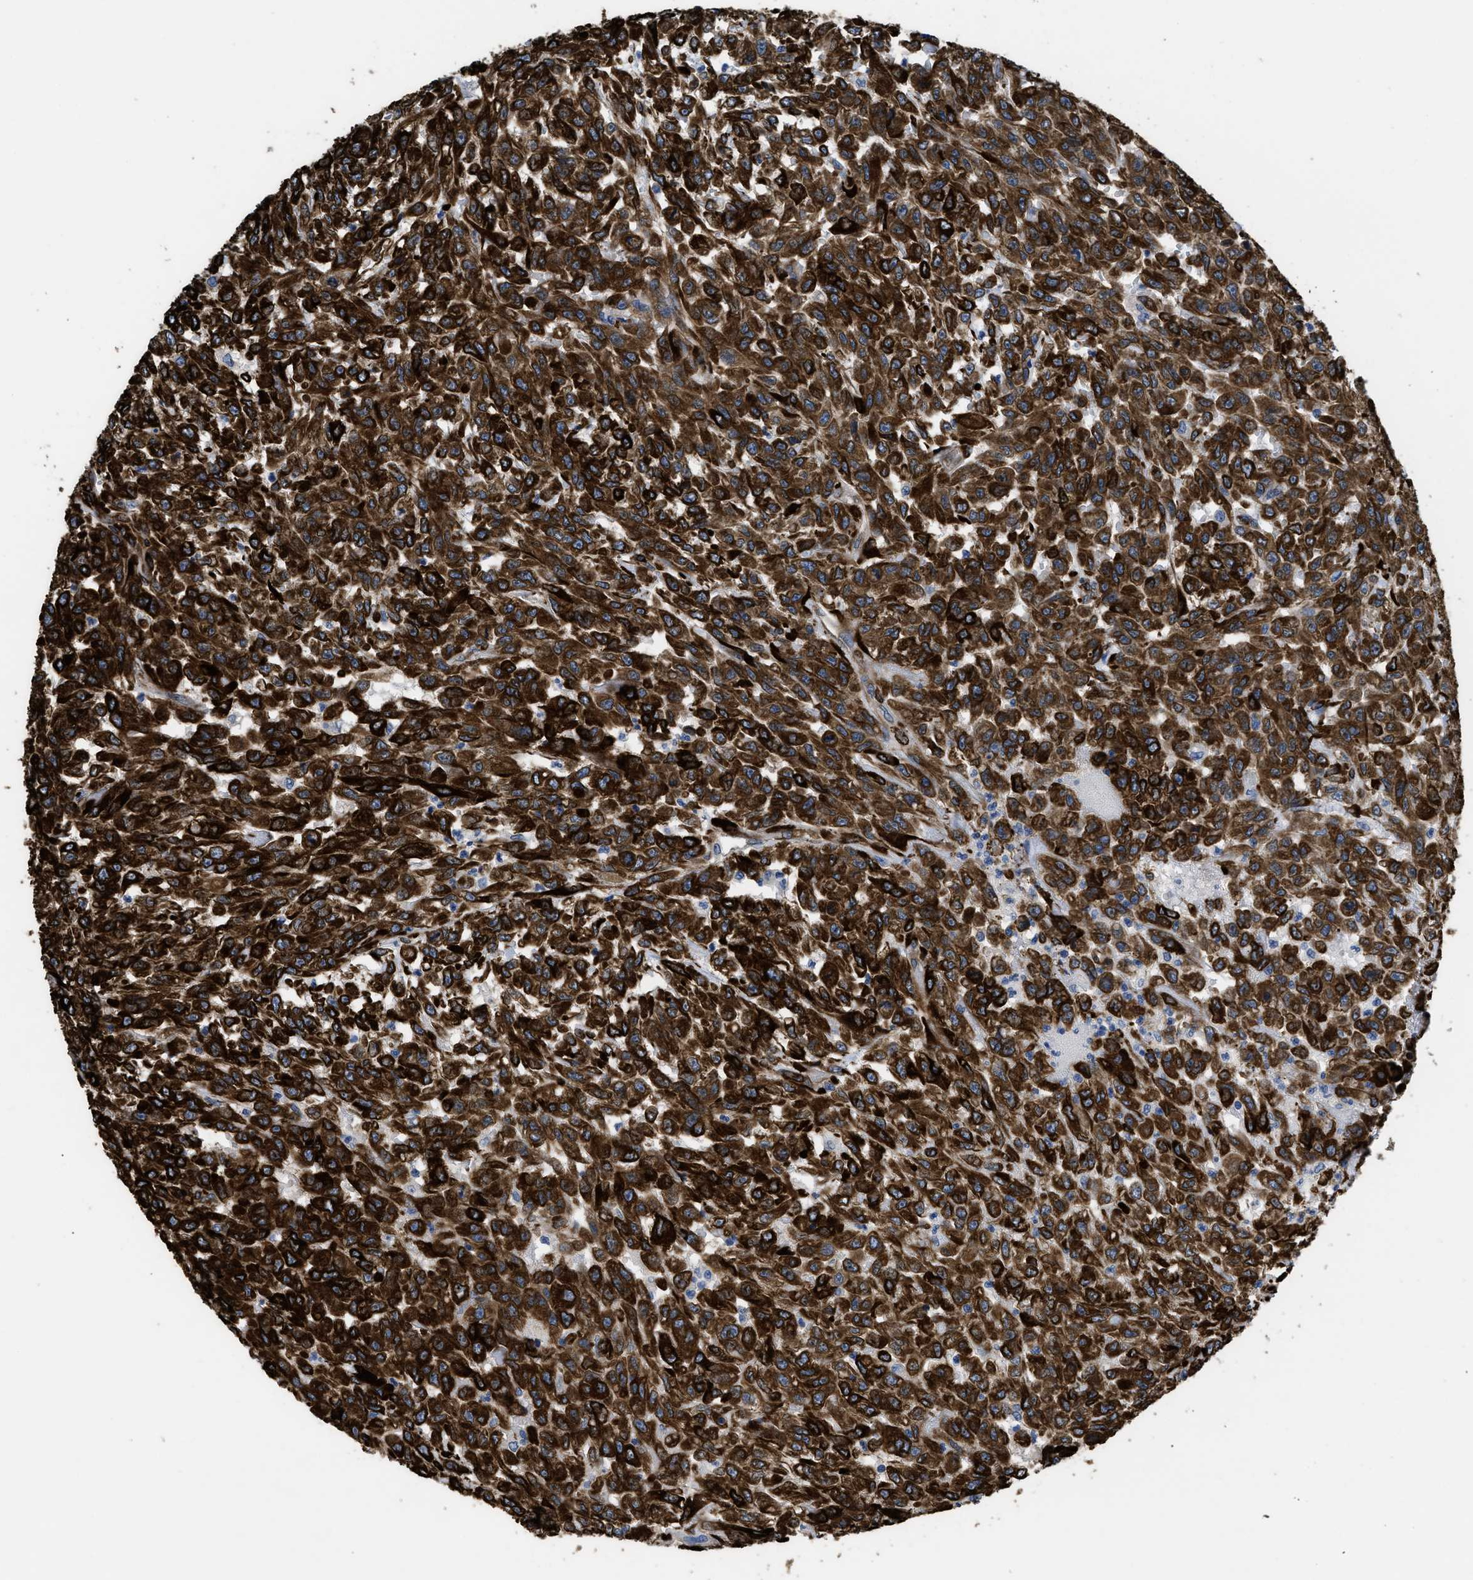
{"staining": {"intensity": "strong", "quantity": ">75%", "location": "cytoplasmic/membranous"}, "tissue": "urothelial cancer", "cell_type": "Tumor cells", "image_type": "cancer", "snomed": [{"axis": "morphology", "description": "Urothelial carcinoma, High grade"}, {"axis": "topography", "description": "Urinary bladder"}], "caption": "This micrograph reveals IHC staining of urothelial cancer, with high strong cytoplasmic/membranous expression in approximately >75% of tumor cells.", "gene": "SQLE", "patient": {"sex": "male", "age": 46}}